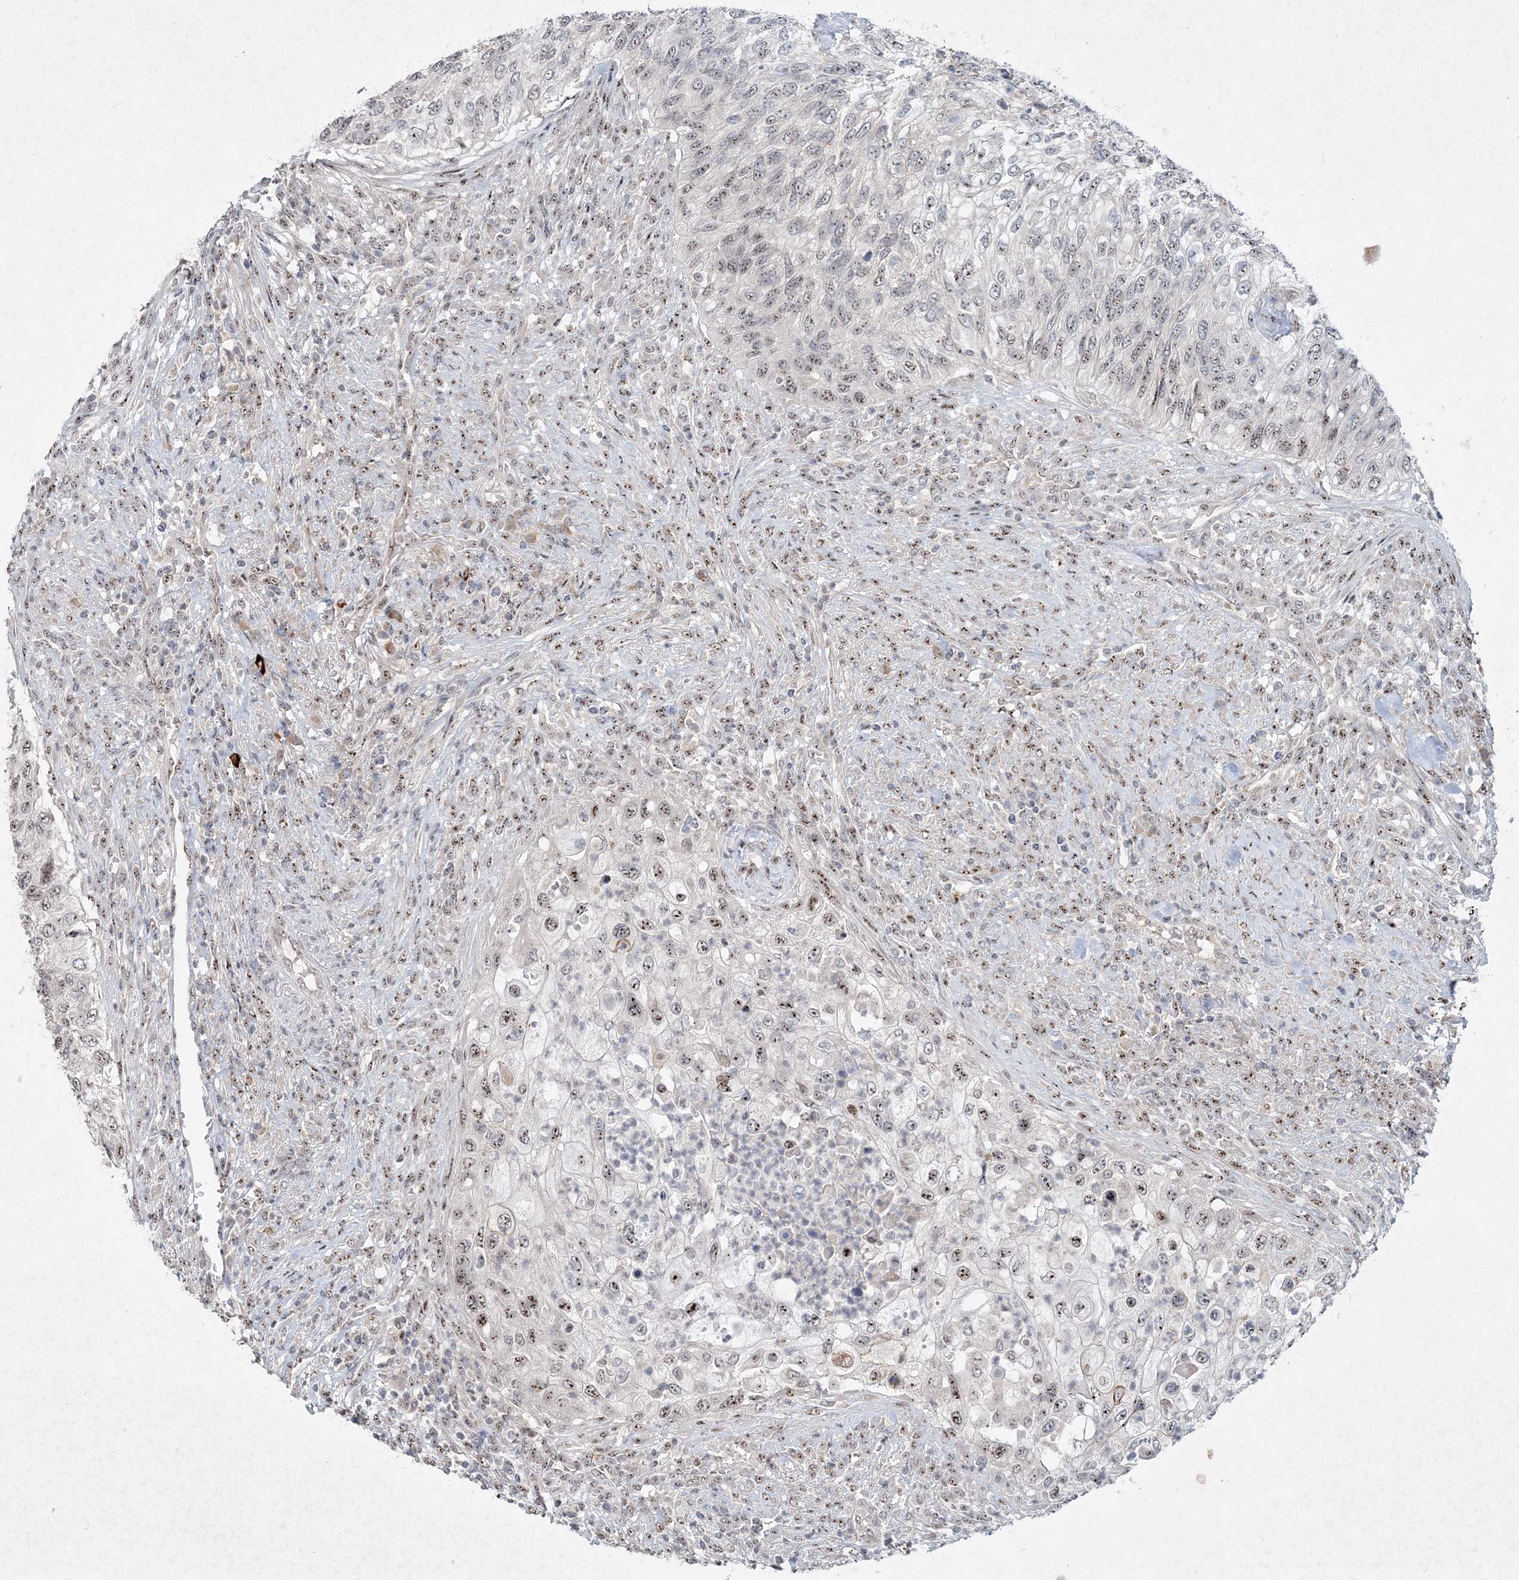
{"staining": {"intensity": "moderate", "quantity": "25%-75%", "location": "nuclear"}, "tissue": "urothelial cancer", "cell_type": "Tumor cells", "image_type": "cancer", "snomed": [{"axis": "morphology", "description": "Urothelial carcinoma, High grade"}, {"axis": "topography", "description": "Urinary bladder"}], "caption": "The micrograph demonstrates immunohistochemical staining of urothelial cancer. There is moderate nuclear staining is identified in about 25%-75% of tumor cells.", "gene": "GIN1", "patient": {"sex": "female", "age": 60}}